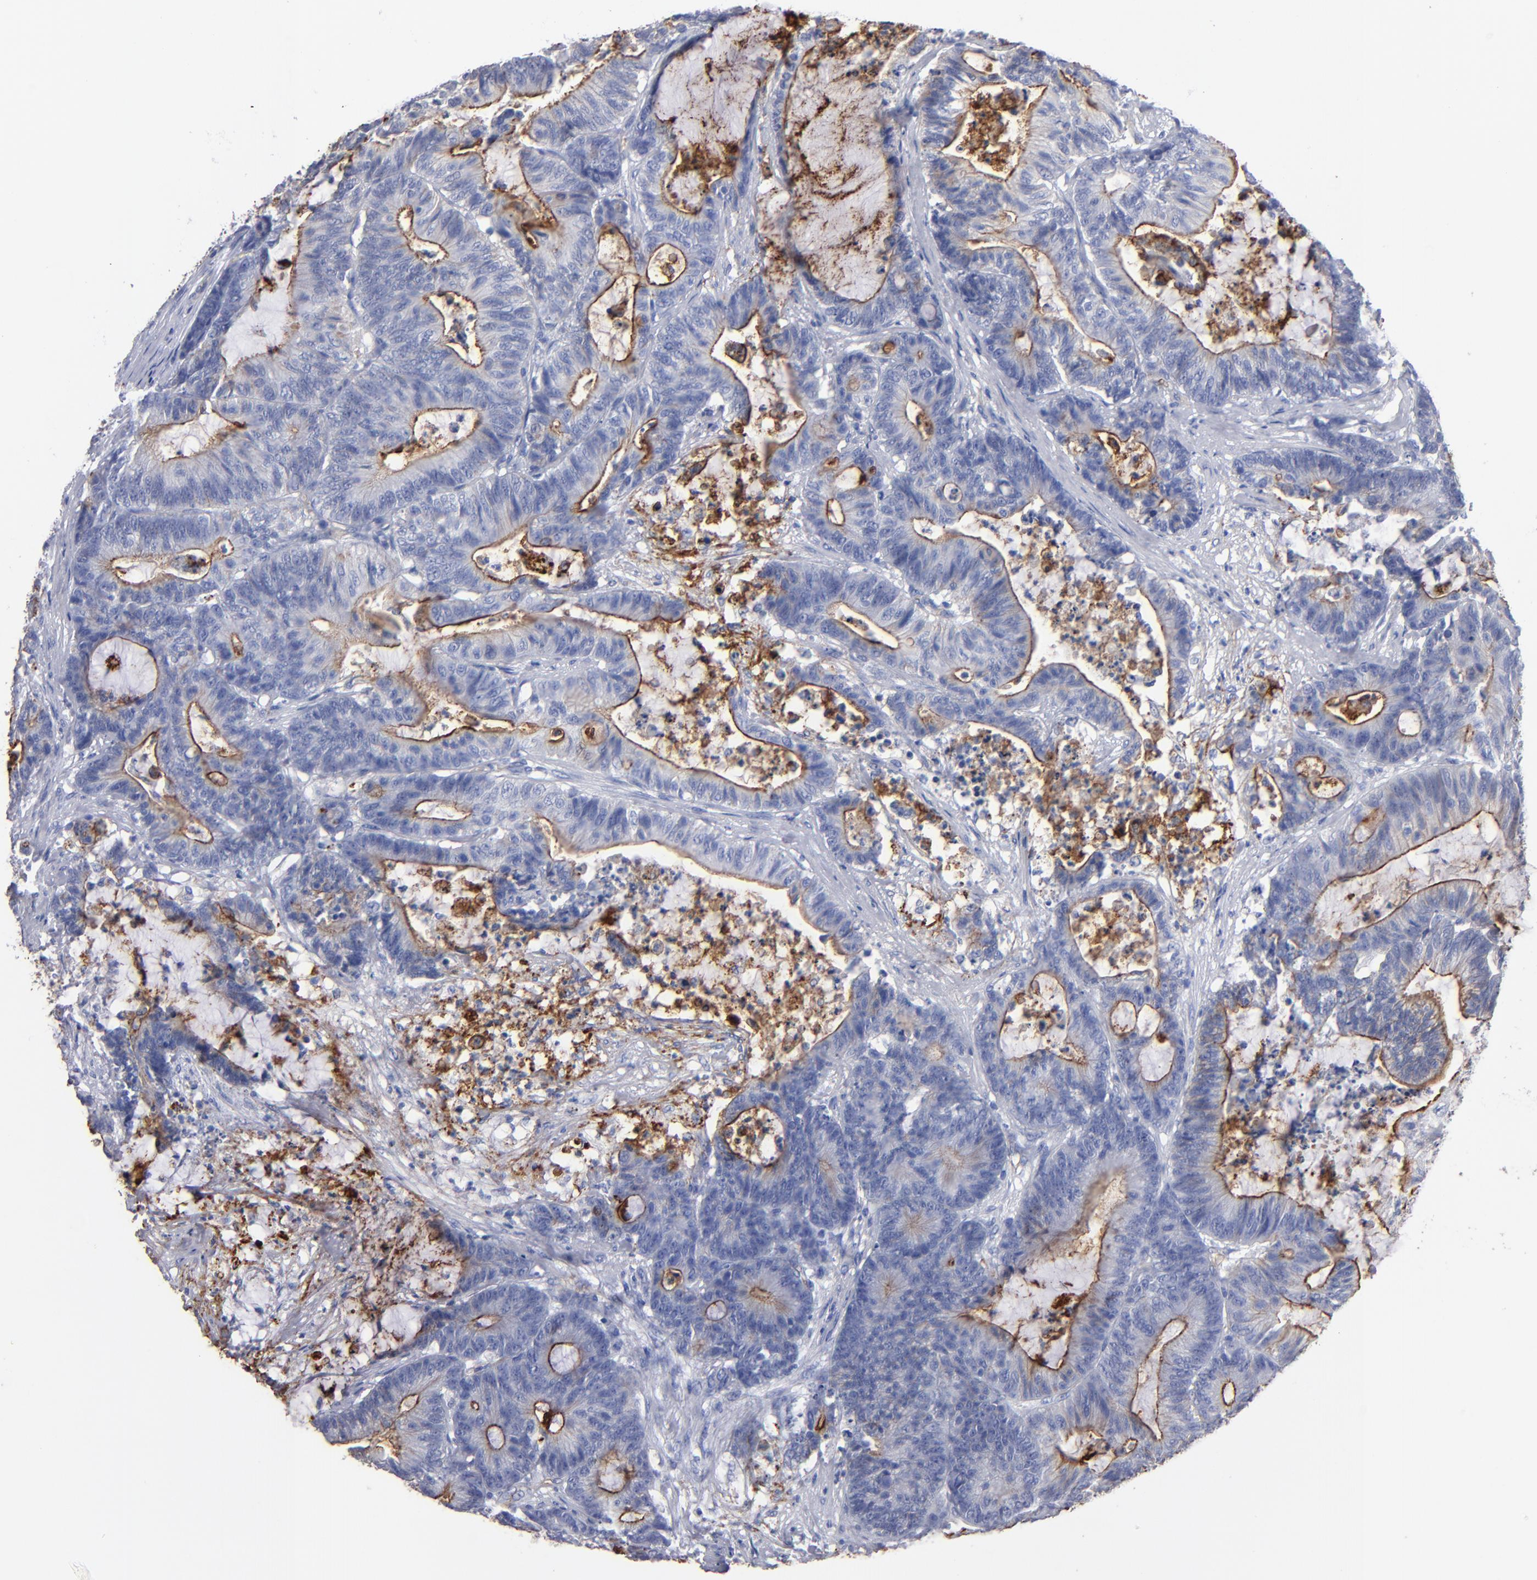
{"staining": {"intensity": "moderate", "quantity": "<25%", "location": "cytoplasmic/membranous"}, "tissue": "colorectal cancer", "cell_type": "Tumor cells", "image_type": "cancer", "snomed": [{"axis": "morphology", "description": "Adenocarcinoma, NOS"}, {"axis": "topography", "description": "Colon"}], "caption": "Approximately <25% of tumor cells in adenocarcinoma (colorectal) demonstrate moderate cytoplasmic/membranous protein expression as visualized by brown immunohistochemical staining.", "gene": "TM4SF1", "patient": {"sex": "female", "age": 84}}